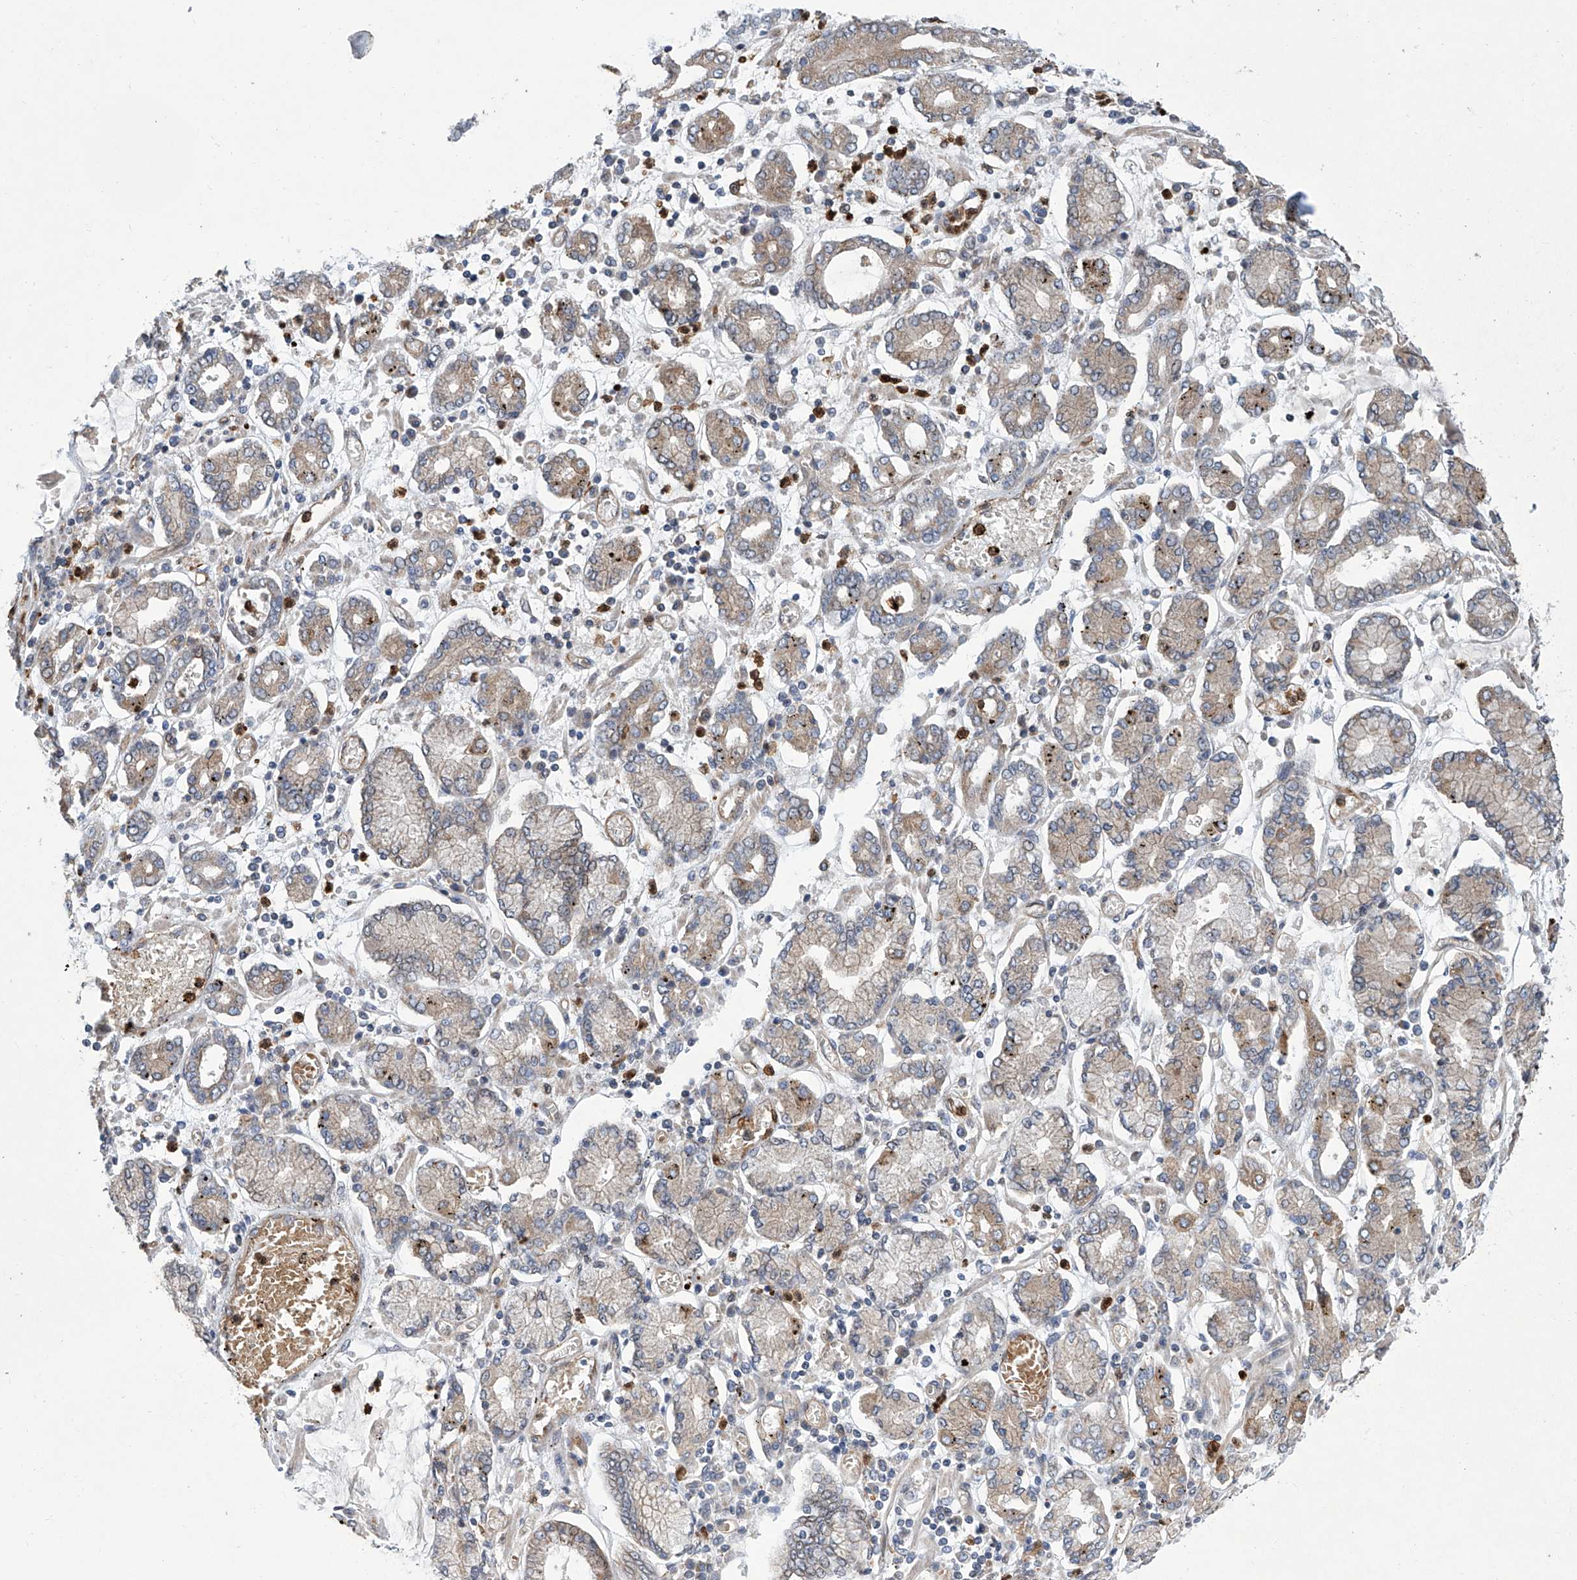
{"staining": {"intensity": "weak", "quantity": "<25%", "location": "cytoplasmic/membranous"}, "tissue": "stomach cancer", "cell_type": "Tumor cells", "image_type": "cancer", "snomed": [{"axis": "morphology", "description": "Adenocarcinoma, NOS"}, {"axis": "topography", "description": "Stomach"}], "caption": "There is no significant staining in tumor cells of stomach cancer.", "gene": "EIF2D", "patient": {"sex": "male", "age": 76}}